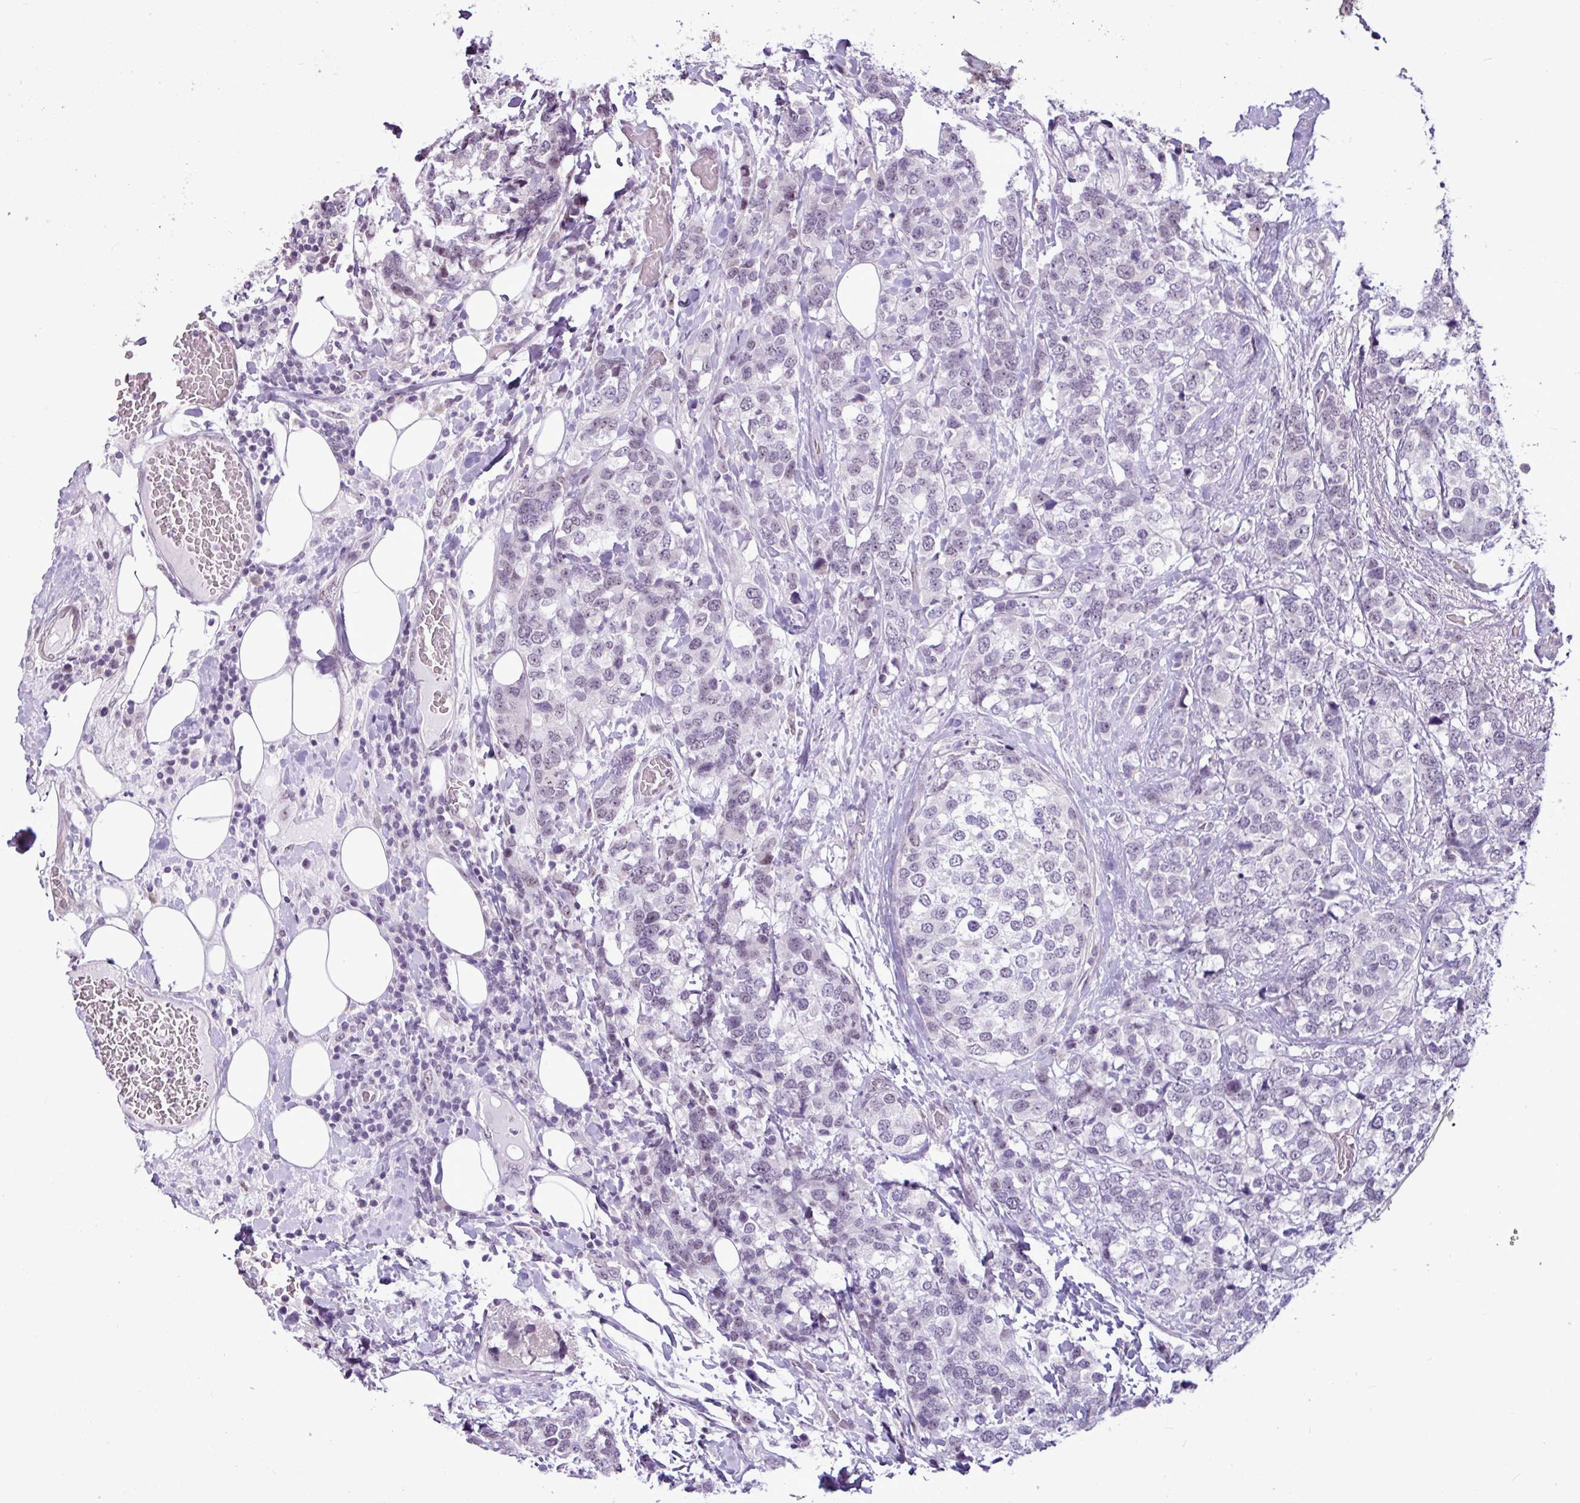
{"staining": {"intensity": "weak", "quantity": "<25%", "location": "nuclear"}, "tissue": "breast cancer", "cell_type": "Tumor cells", "image_type": "cancer", "snomed": [{"axis": "morphology", "description": "Lobular carcinoma"}, {"axis": "topography", "description": "Breast"}], "caption": "High power microscopy histopathology image of an immunohistochemistry (IHC) histopathology image of lobular carcinoma (breast), revealing no significant staining in tumor cells.", "gene": "UTP18", "patient": {"sex": "female", "age": 59}}